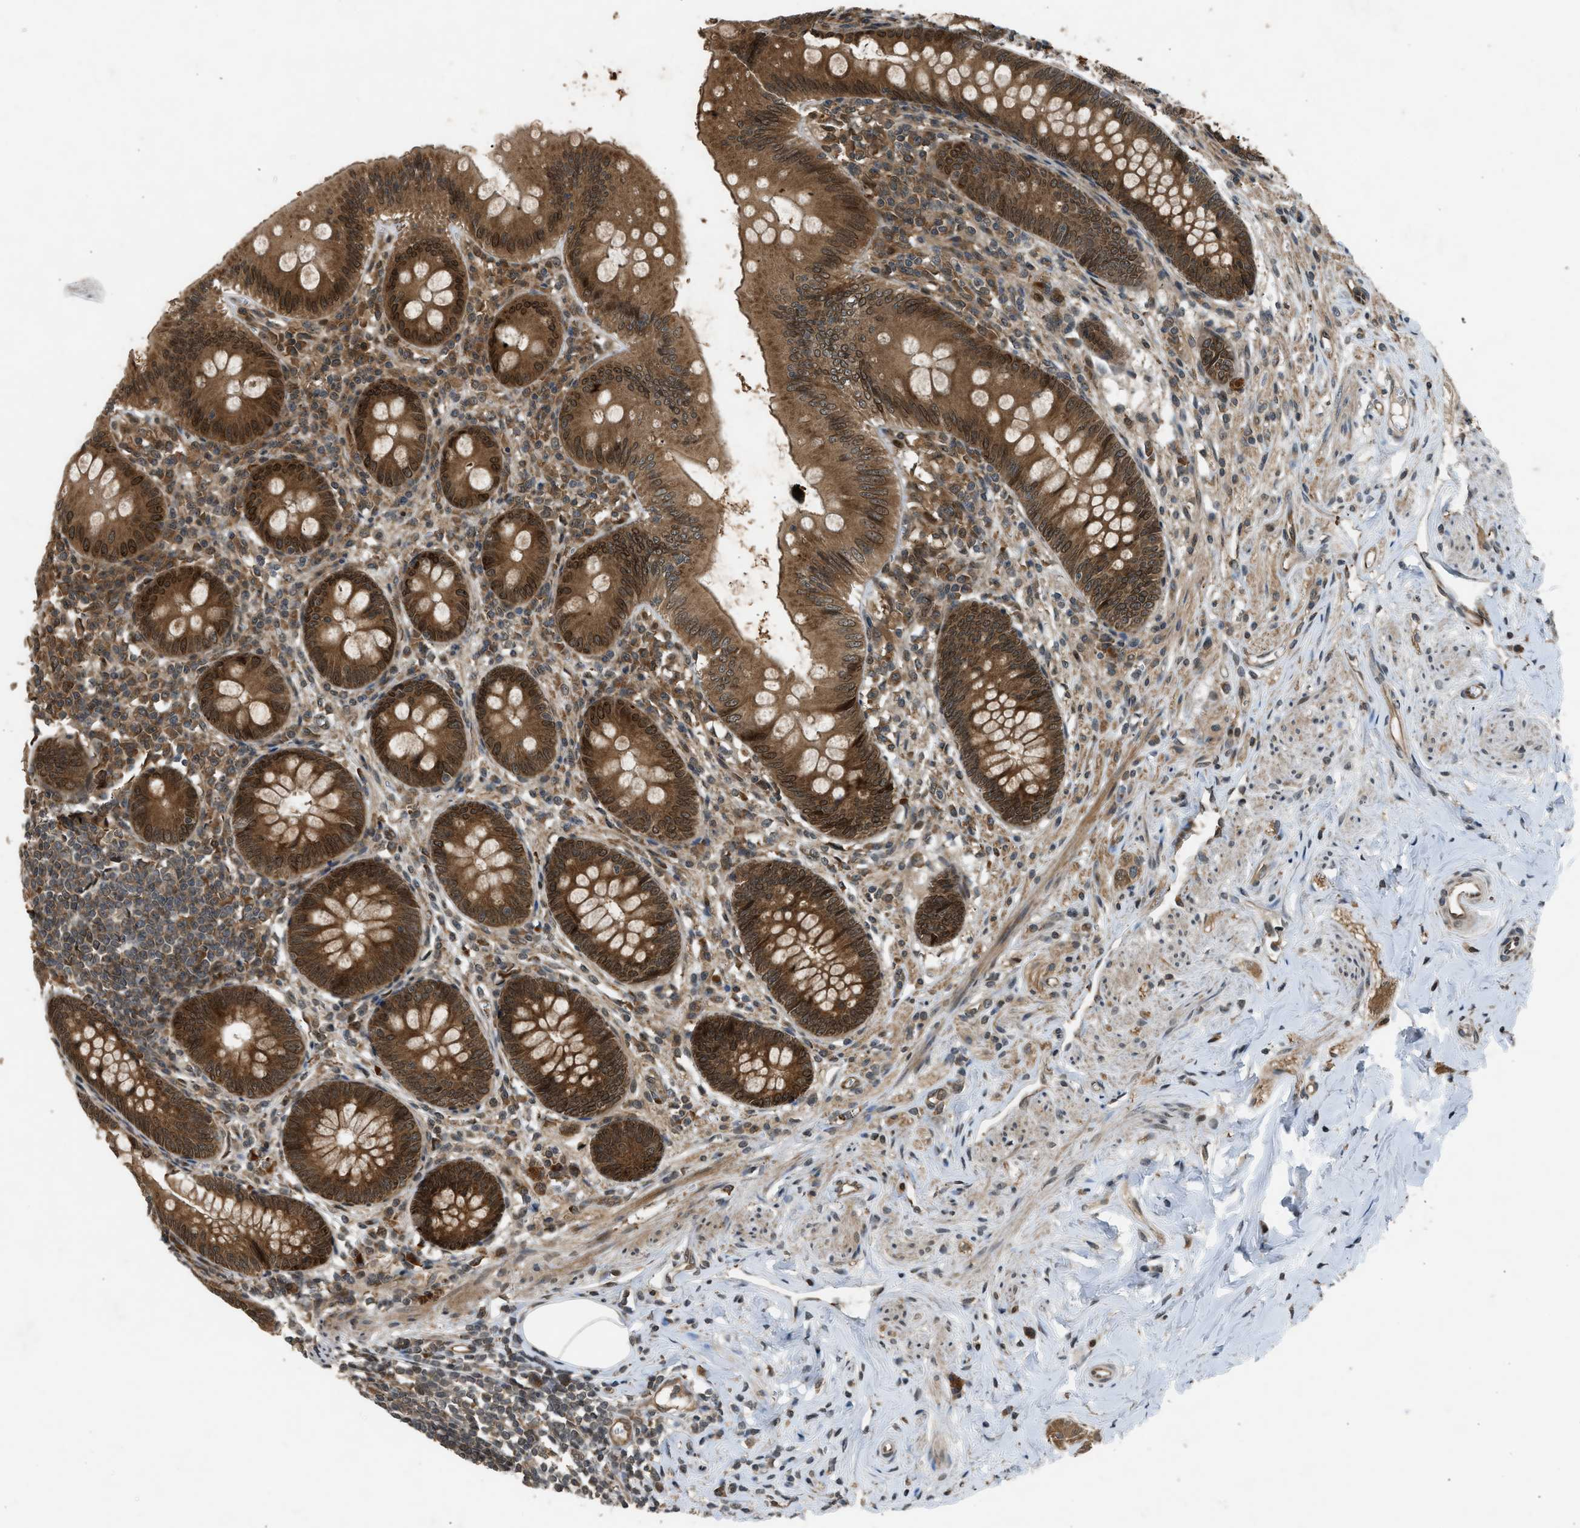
{"staining": {"intensity": "strong", "quantity": ">75%", "location": "cytoplasmic/membranous,nuclear"}, "tissue": "appendix", "cell_type": "Glandular cells", "image_type": "normal", "snomed": [{"axis": "morphology", "description": "Normal tissue, NOS"}, {"axis": "topography", "description": "Appendix"}], "caption": "Protein analysis of normal appendix reveals strong cytoplasmic/membranous,nuclear staining in approximately >75% of glandular cells.", "gene": "TXNL1", "patient": {"sex": "male", "age": 56}}